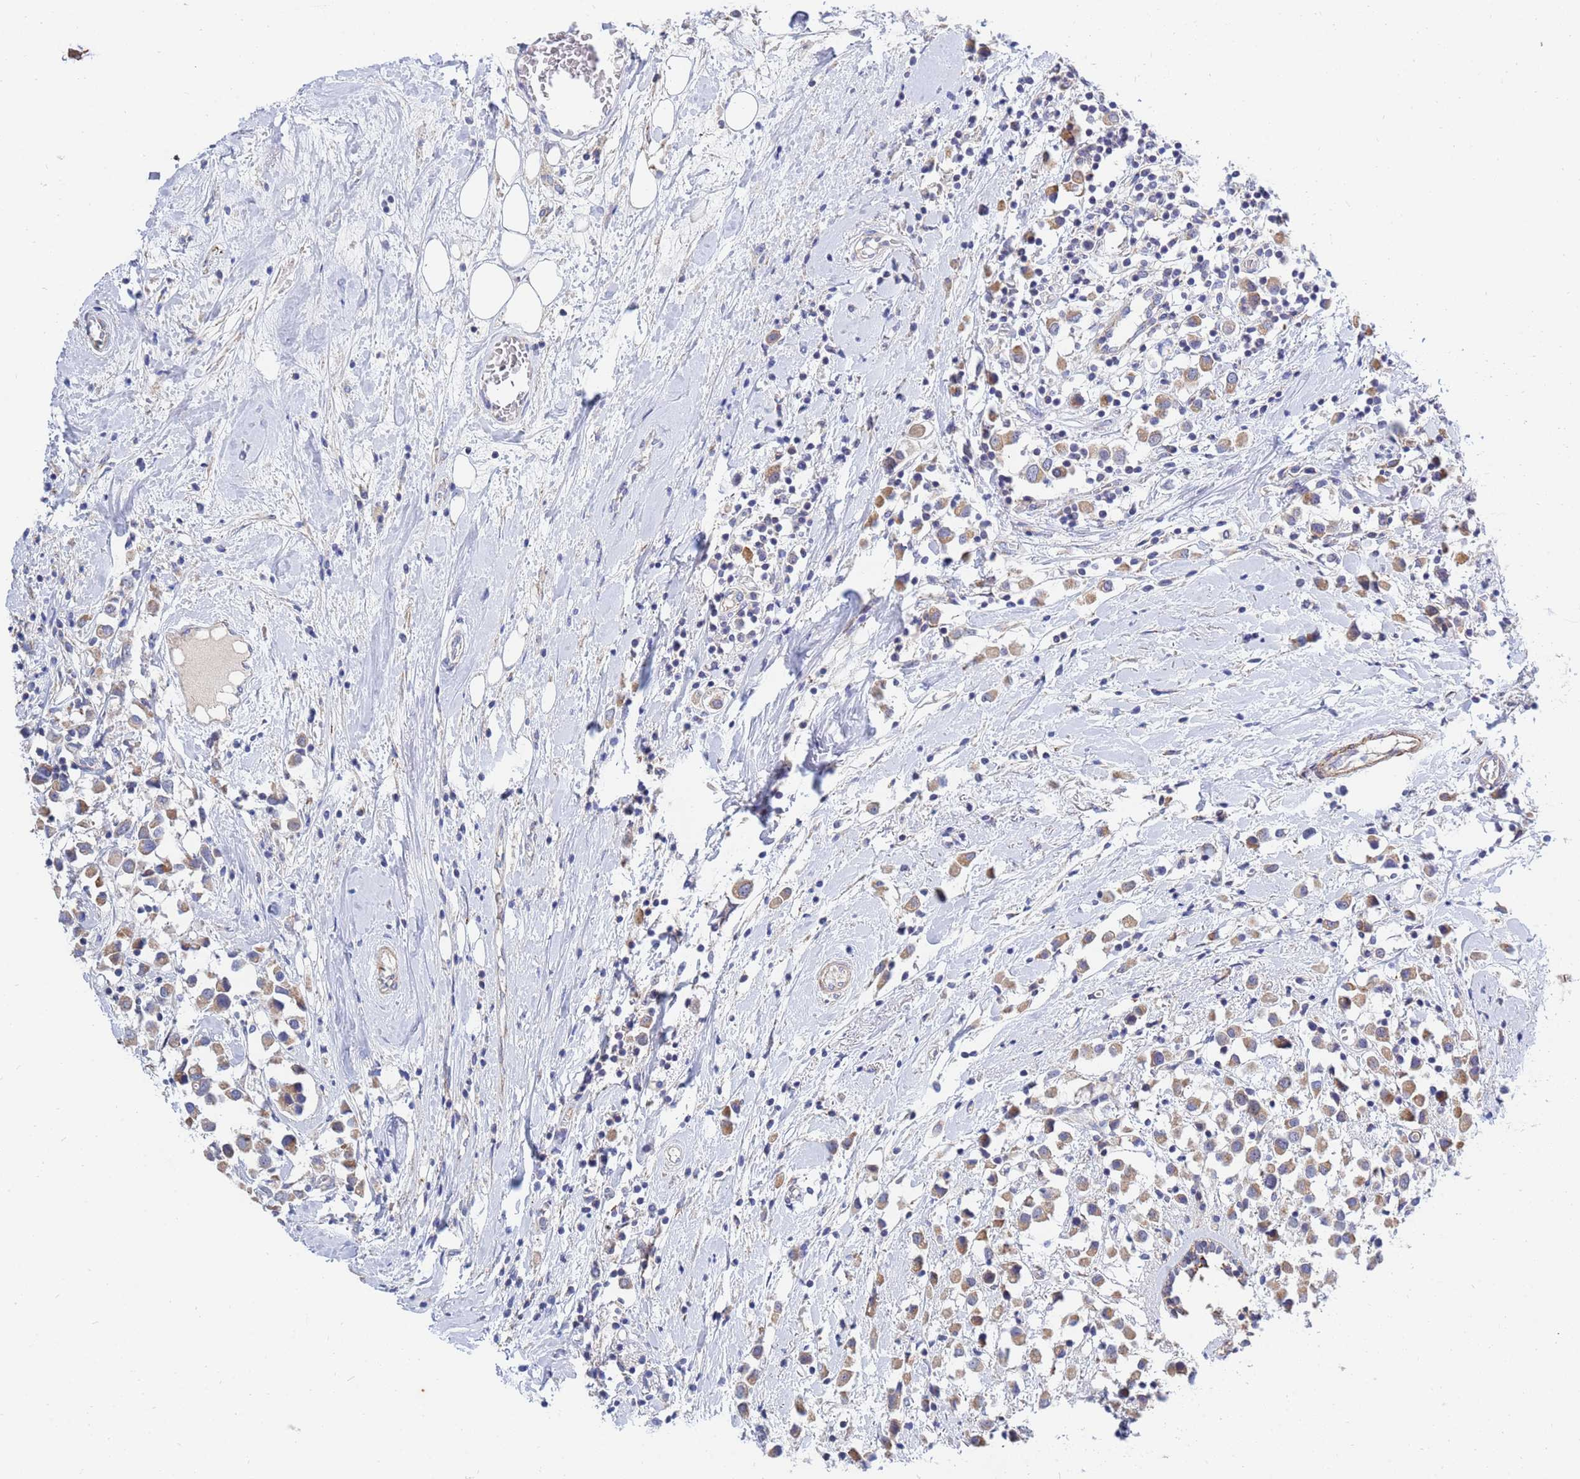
{"staining": {"intensity": "weak", "quantity": ">75%", "location": "cytoplasmic/membranous"}, "tissue": "breast cancer", "cell_type": "Tumor cells", "image_type": "cancer", "snomed": [{"axis": "morphology", "description": "Duct carcinoma"}, {"axis": "topography", "description": "Breast"}], "caption": "Immunohistochemical staining of human breast infiltrating ductal carcinoma reveals low levels of weak cytoplasmic/membranous protein positivity in about >75% of tumor cells.", "gene": "SDR39U1", "patient": {"sex": "female", "age": 61}}